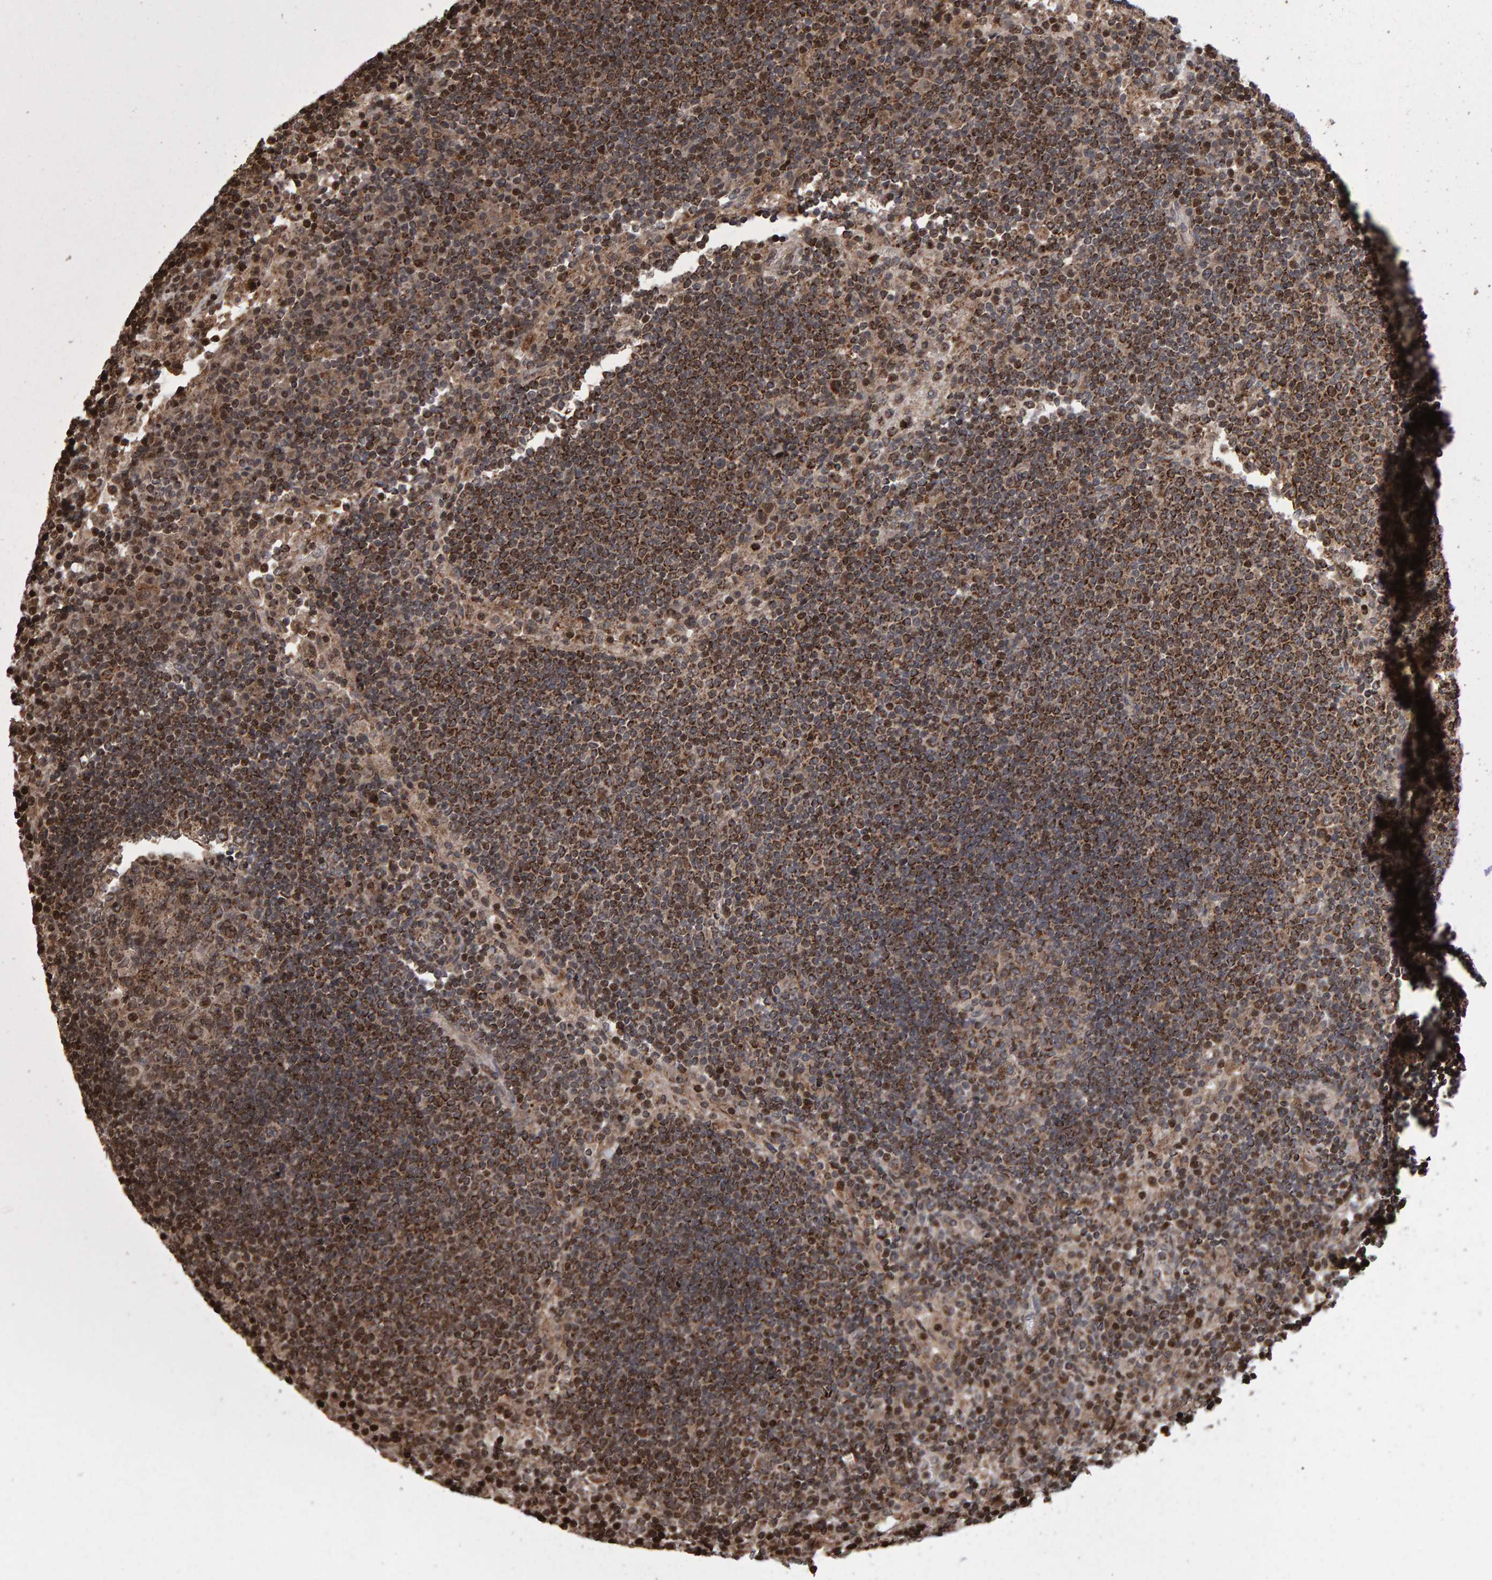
{"staining": {"intensity": "moderate", "quantity": ">75%", "location": "cytoplasmic/membranous"}, "tissue": "lymph node", "cell_type": "Germinal center cells", "image_type": "normal", "snomed": [{"axis": "morphology", "description": "Normal tissue, NOS"}, {"axis": "topography", "description": "Lymph node"}], "caption": "The histopathology image reveals immunohistochemical staining of benign lymph node. There is moderate cytoplasmic/membranous positivity is seen in approximately >75% of germinal center cells.", "gene": "PECR", "patient": {"sex": "female", "age": 53}}